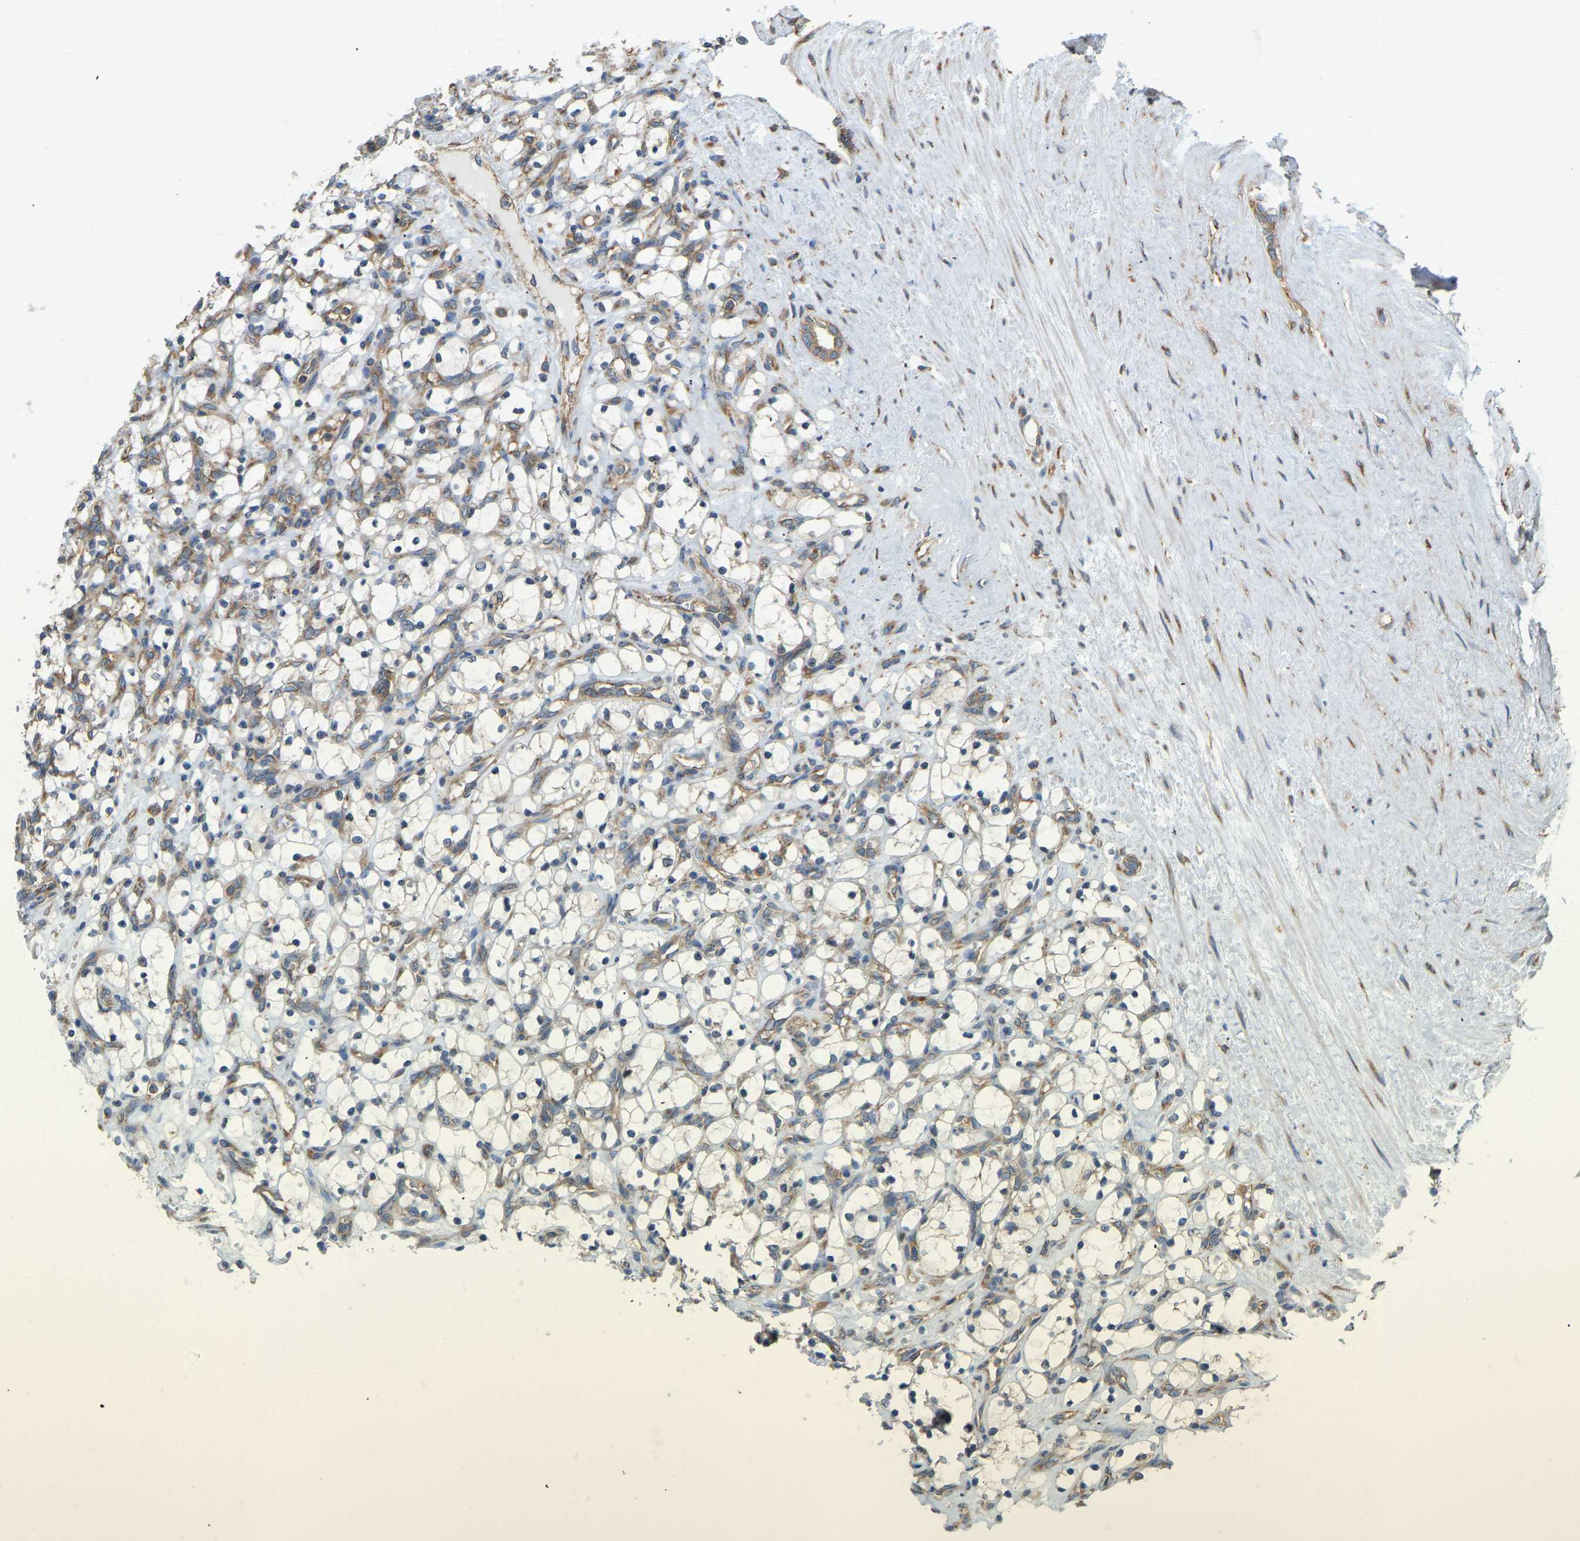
{"staining": {"intensity": "moderate", "quantity": "<25%", "location": "cytoplasmic/membranous"}, "tissue": "renal cancer", "cell_type": "Tumor cells", "image_type": "cancer", "snomed": [{"axis": "morphology", "description": "Adenocarcinoma, NOS"}, {"axis": "topography", "description": "Kidney"}], "caption": "Protein expression analysis of renal cancer (adenocarcinoma) displays moderate cytoplasmic/membranous expression in approximately <25% of tumor cells.", "gene": "RPS6KB2", "patient": {"sex": "female", "age": 69}}